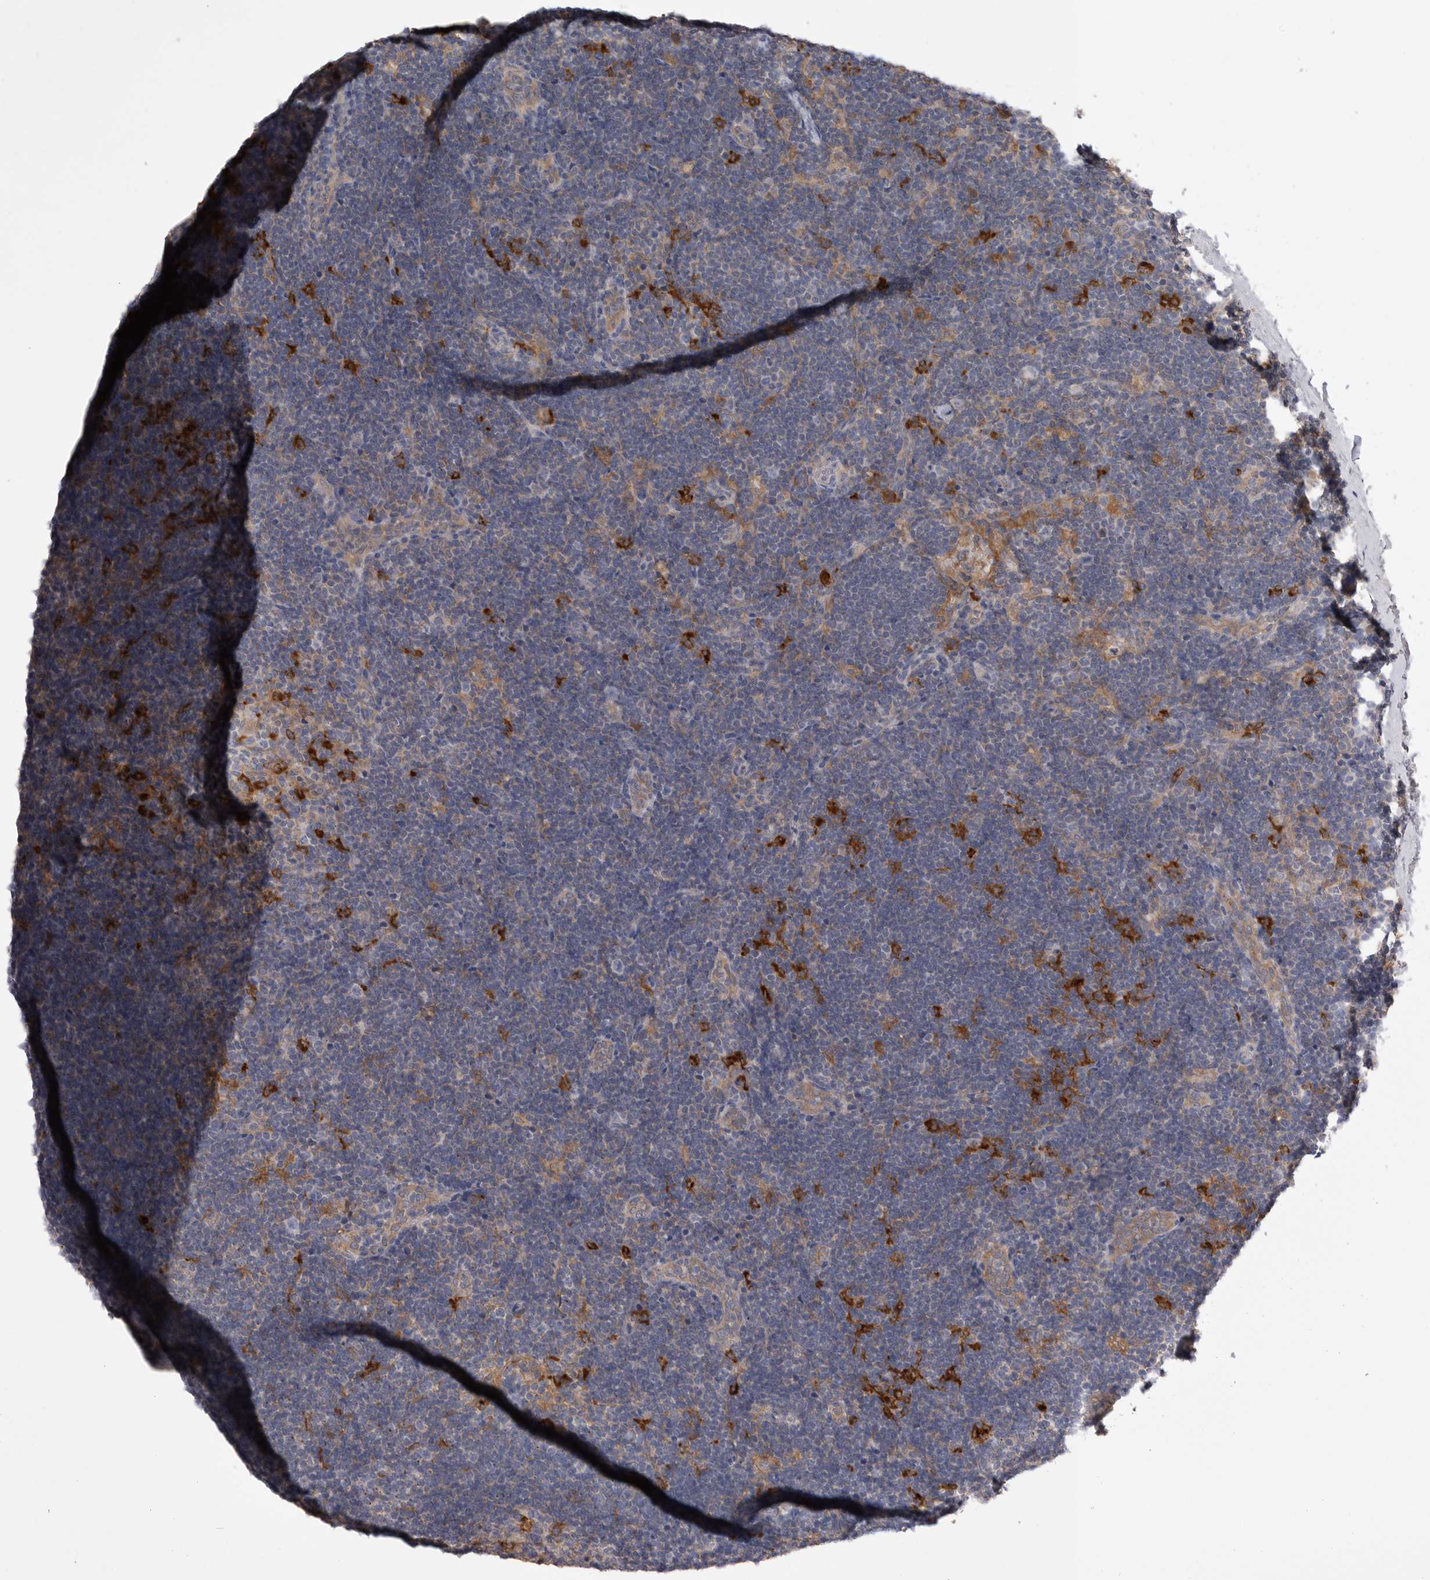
{"staining": {"intensity": "moderate", "quantity": "<25%", "location": "cytoplasmic/membranous"}, "tissue": "lymph node", "cell_type": "Germinal center cells", "image_type": "normal", "snomed": [{"axis": "morphology", "description": "Normal tissue, NOS"}, {"axis": "topography", "description": "Lymph node"}], "caption": "Immunohistochemical staining of normal human lymph node reveals moderate cytoplasmic/membranous protein staining in approximately <25% of germinal center cells. The staining was performed using DAB (3,3'-diaminobenzidine), with brown indicating positive protein expression. Nuclei are stained blue with hematoxylin.", "gene": "VAC14", "patient": {"sex": "female", "age": 22}}